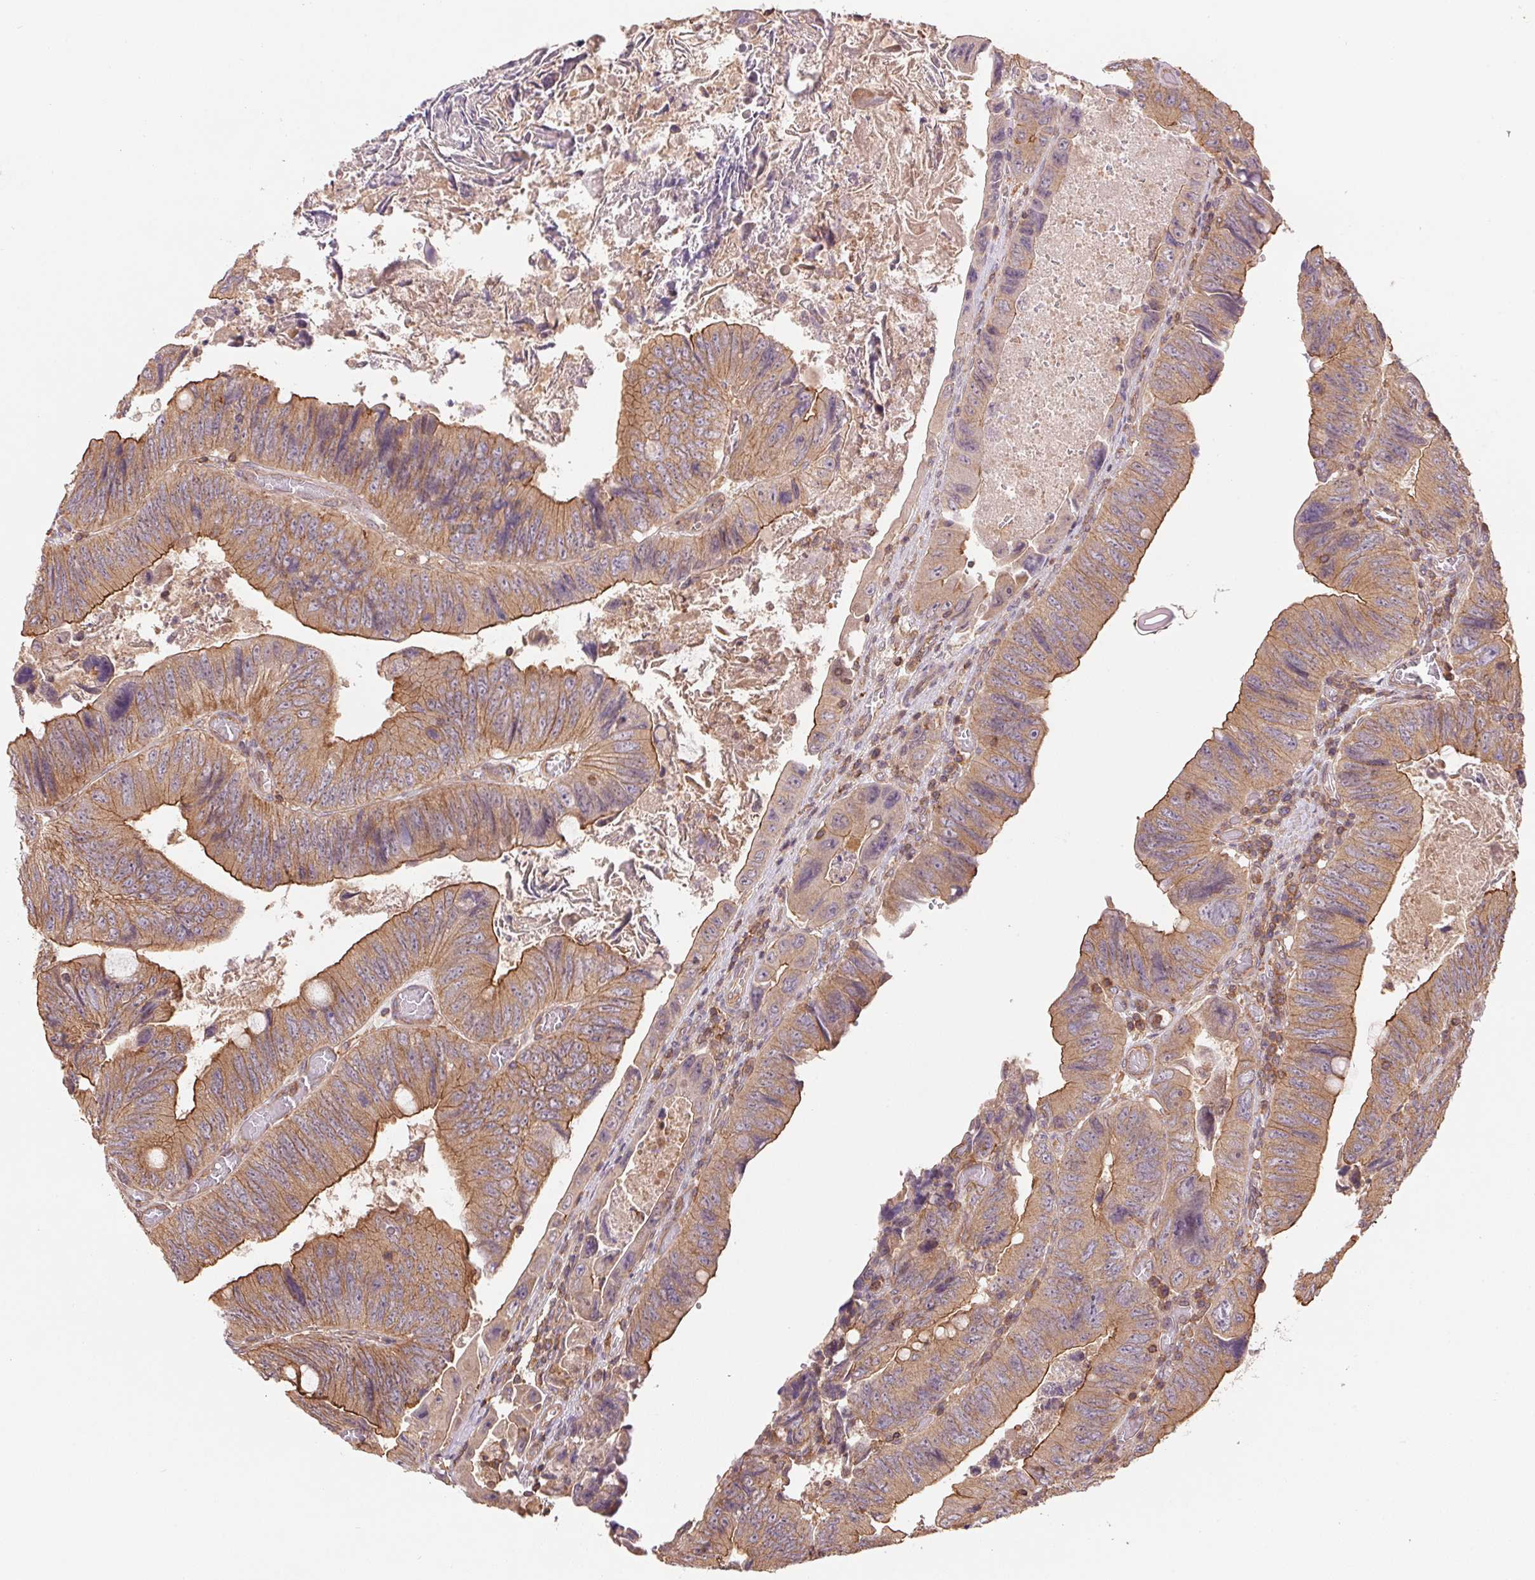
{"staining": {"intensity": "moderate", "quantity": ">75%", "location": "cytoplasmic/membranous"}, "tissue": "colorectal cancer", "cell_type": "Tumor cells", "image_type": "cancer", "snomed": [{"axis": "morphology", "description": "Adenocarcinoma, NOS"}, {"axis": "topography", "description": "Colon"}], "caption": "About >75% of tumor cells in human adenocarcinoma (colorectal) demonstrate moderate cytoplasmic/membranous protein staining as visualized by brown immunohistochemical staining.", "gene": "TUBA3D", "patient": {"sex": "female", "age": 84}}